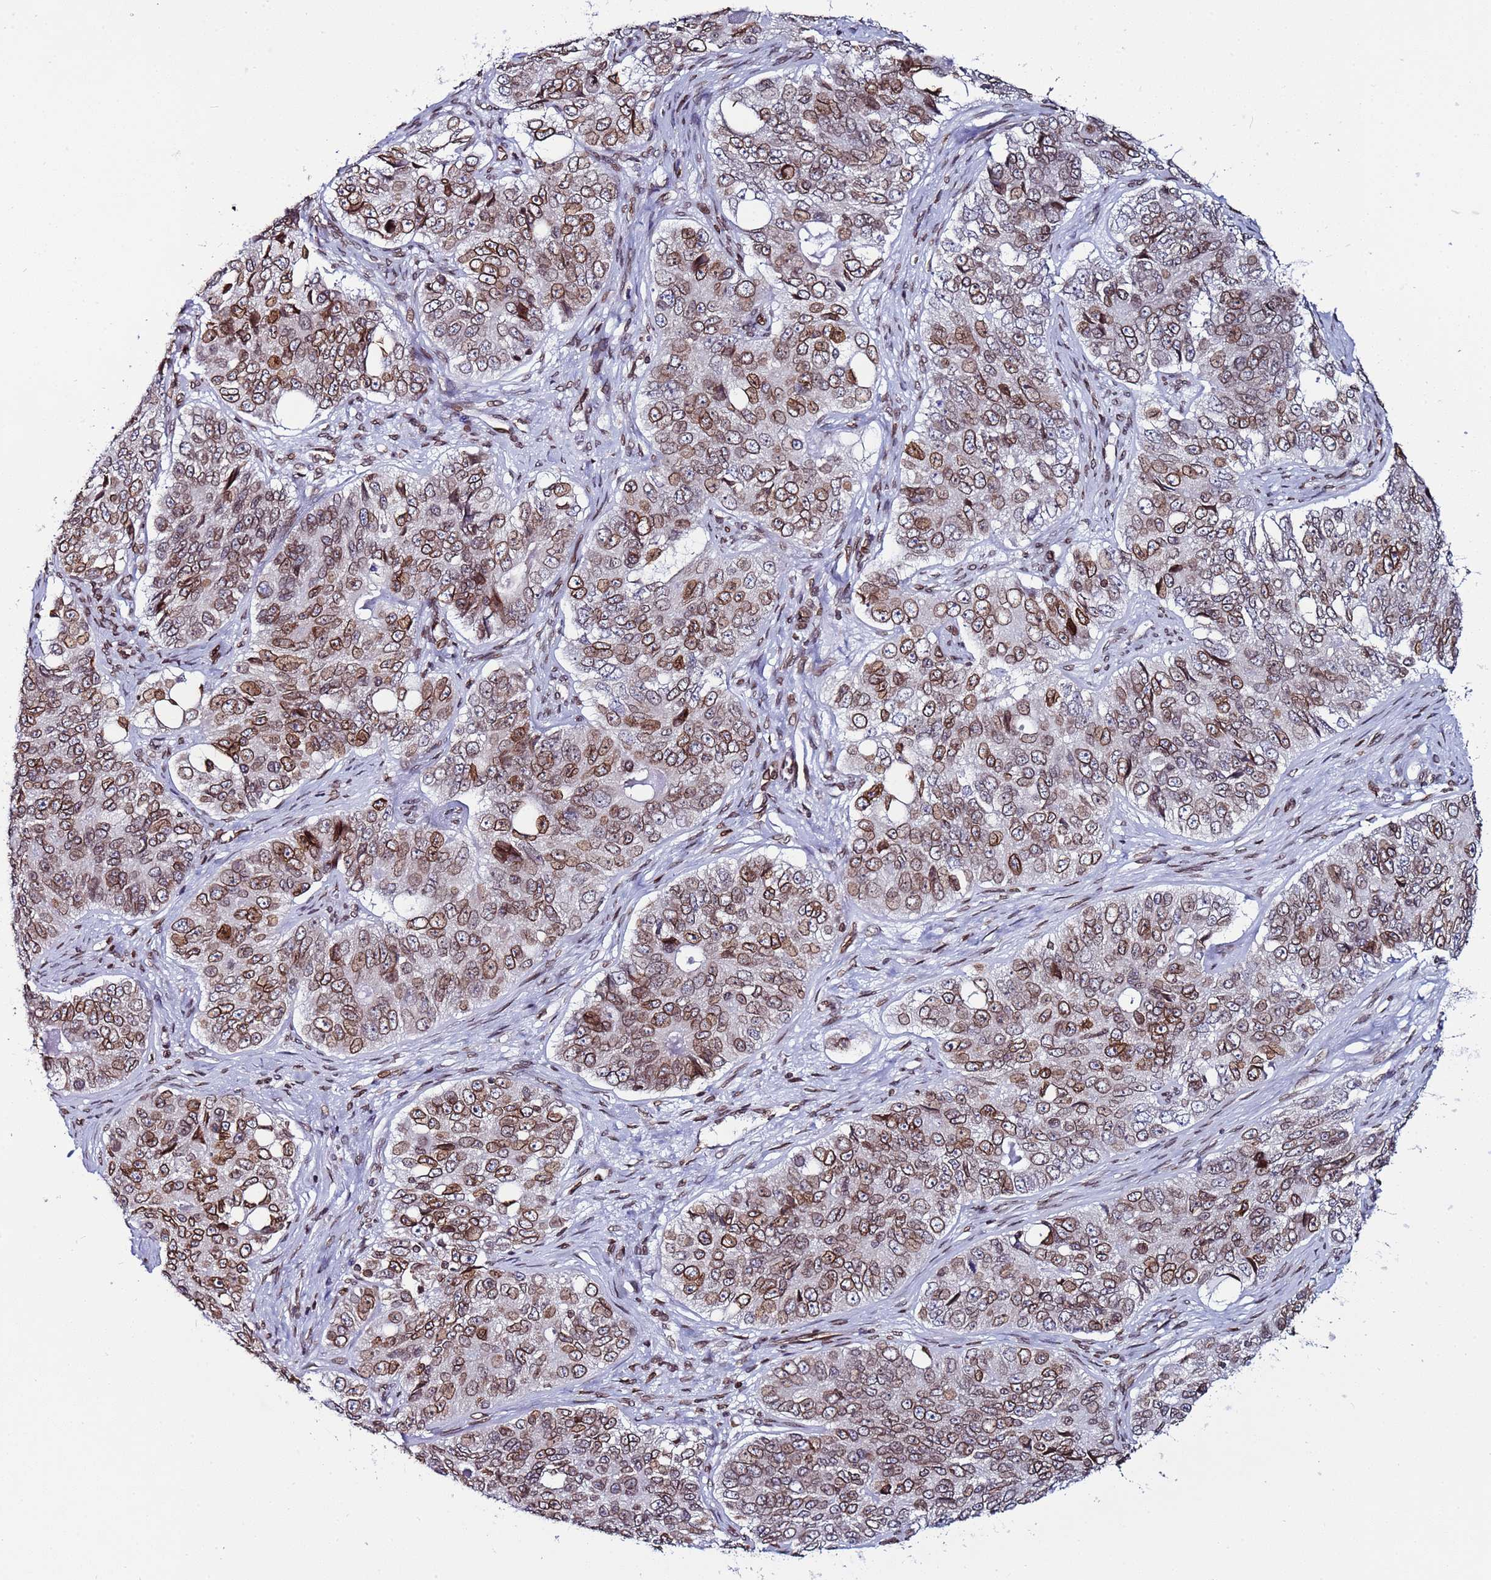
{"staining": {"intensity": "moderate", "quantity": ">75%", "location": "cytoplasmic/membranous,nuclear"}, "tissue": "ovarian cancer", "cell_type": "Tumor cells", "image_type": "cancer", "snomed": [{"axis": "morphology", "description": "Carcinoma, endometroid"}, {"axis": "topography", "description": "Ovary"}], "caption": "A medium amount of moderate cytoplasmic/membranous and nuclear expression is appreciated in approximately >75% of tumor cells in ovarian cancer tissue. Nuclei are stained in blue.", "gene": "TOR1AIP1", "patient": {"sex": "female", "age": 51}}